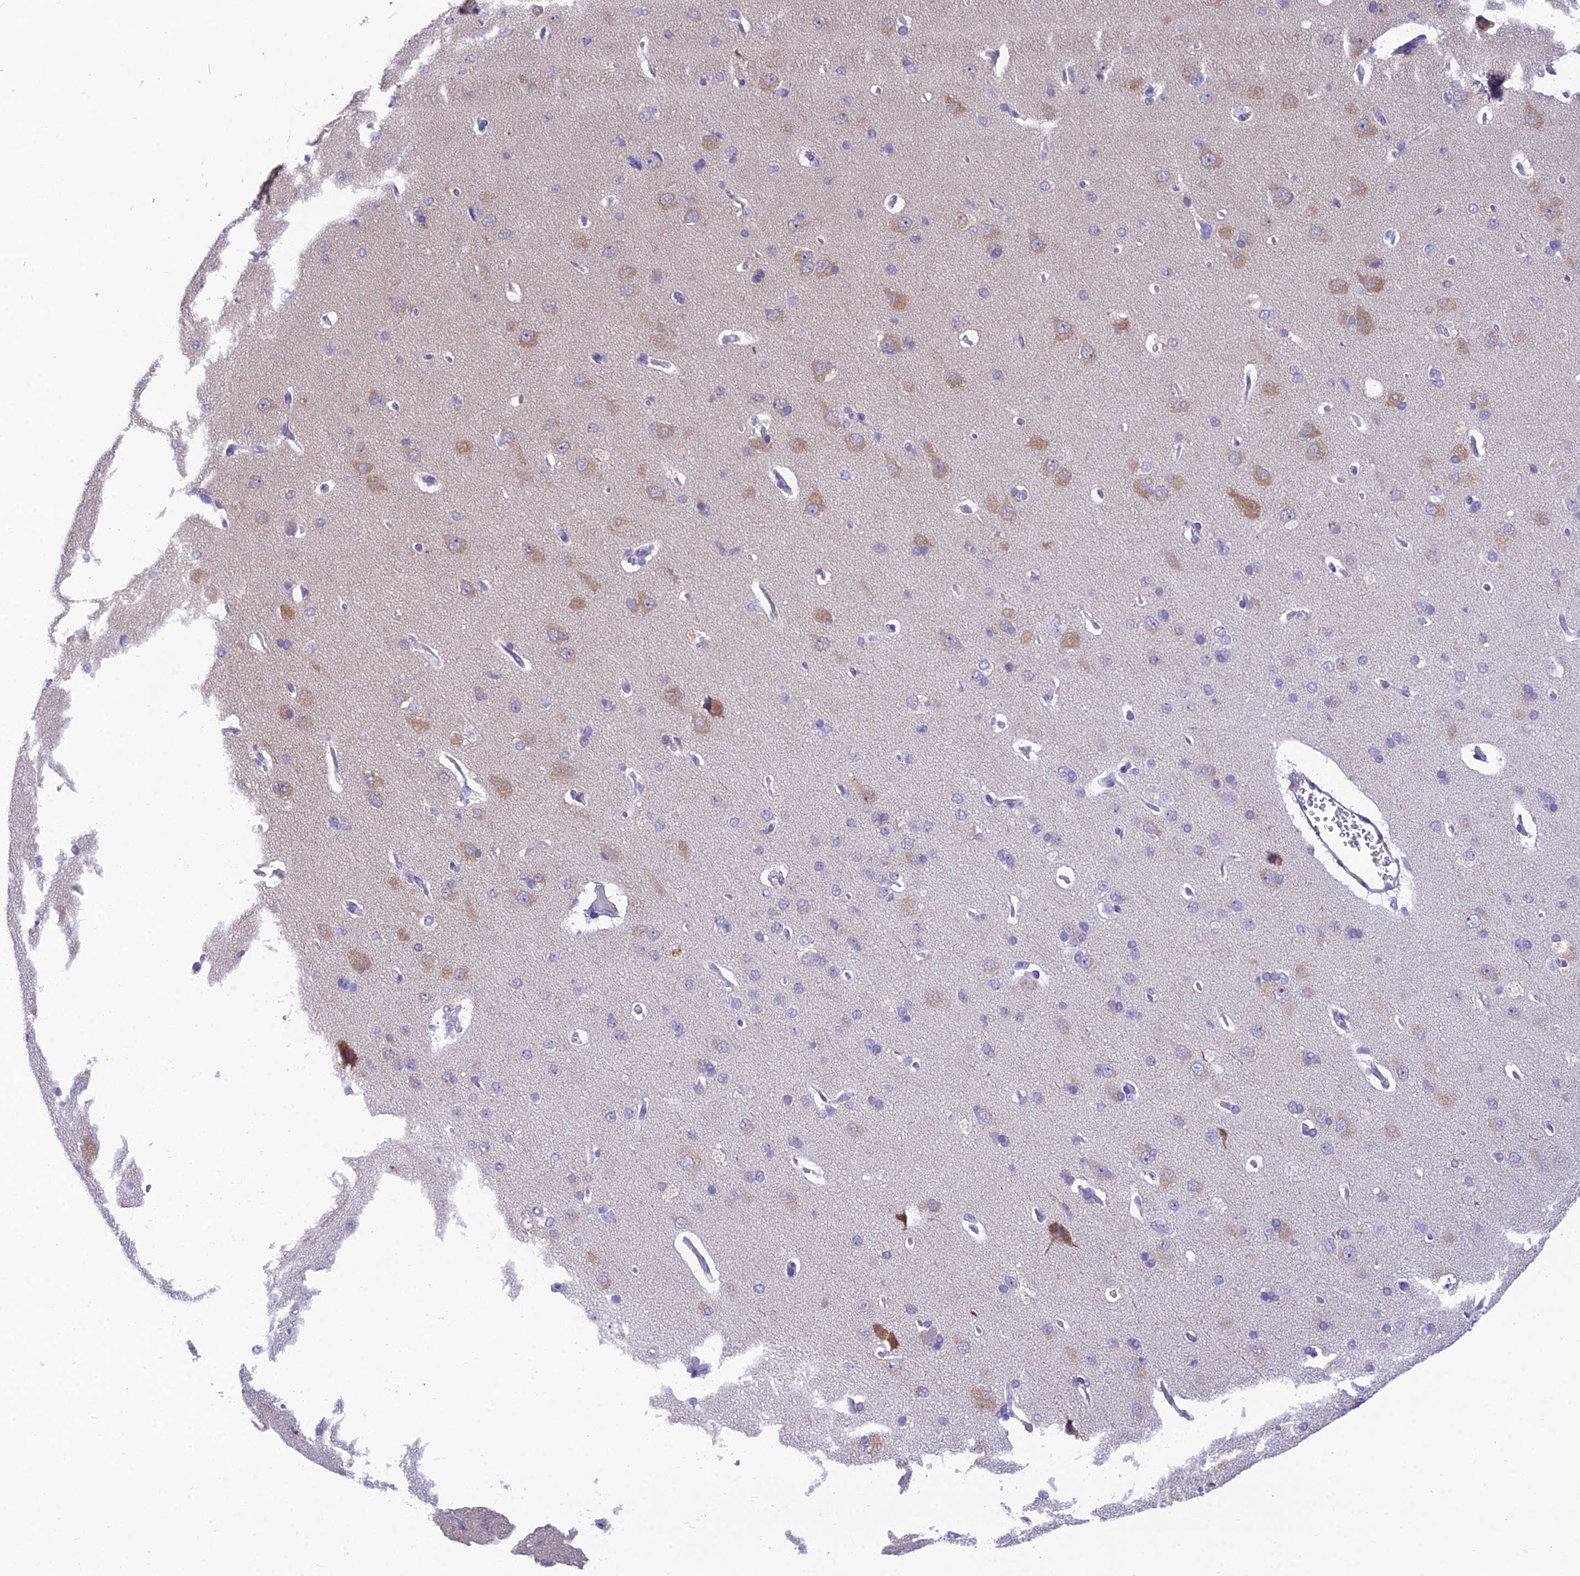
{"staining": {"intensity": "negative", "quantity": "none", "location": "none"}, "tissue": "cerebral cortex", "cell_type": "Endothelial cells", "image_type": "normal", "snomed": [{"axis": "morphology", "description": "Normal tissue, NOS"}, {"axis": "topography", "description": "Cerebral cortex"}], "caption": "Human cerebral cortex stained for a protein using immunohistochemistry (IHC) reveals no expression in endothelial cells.", "gene": "MIIP", "patient": {"sex": "male", "age": 62}}